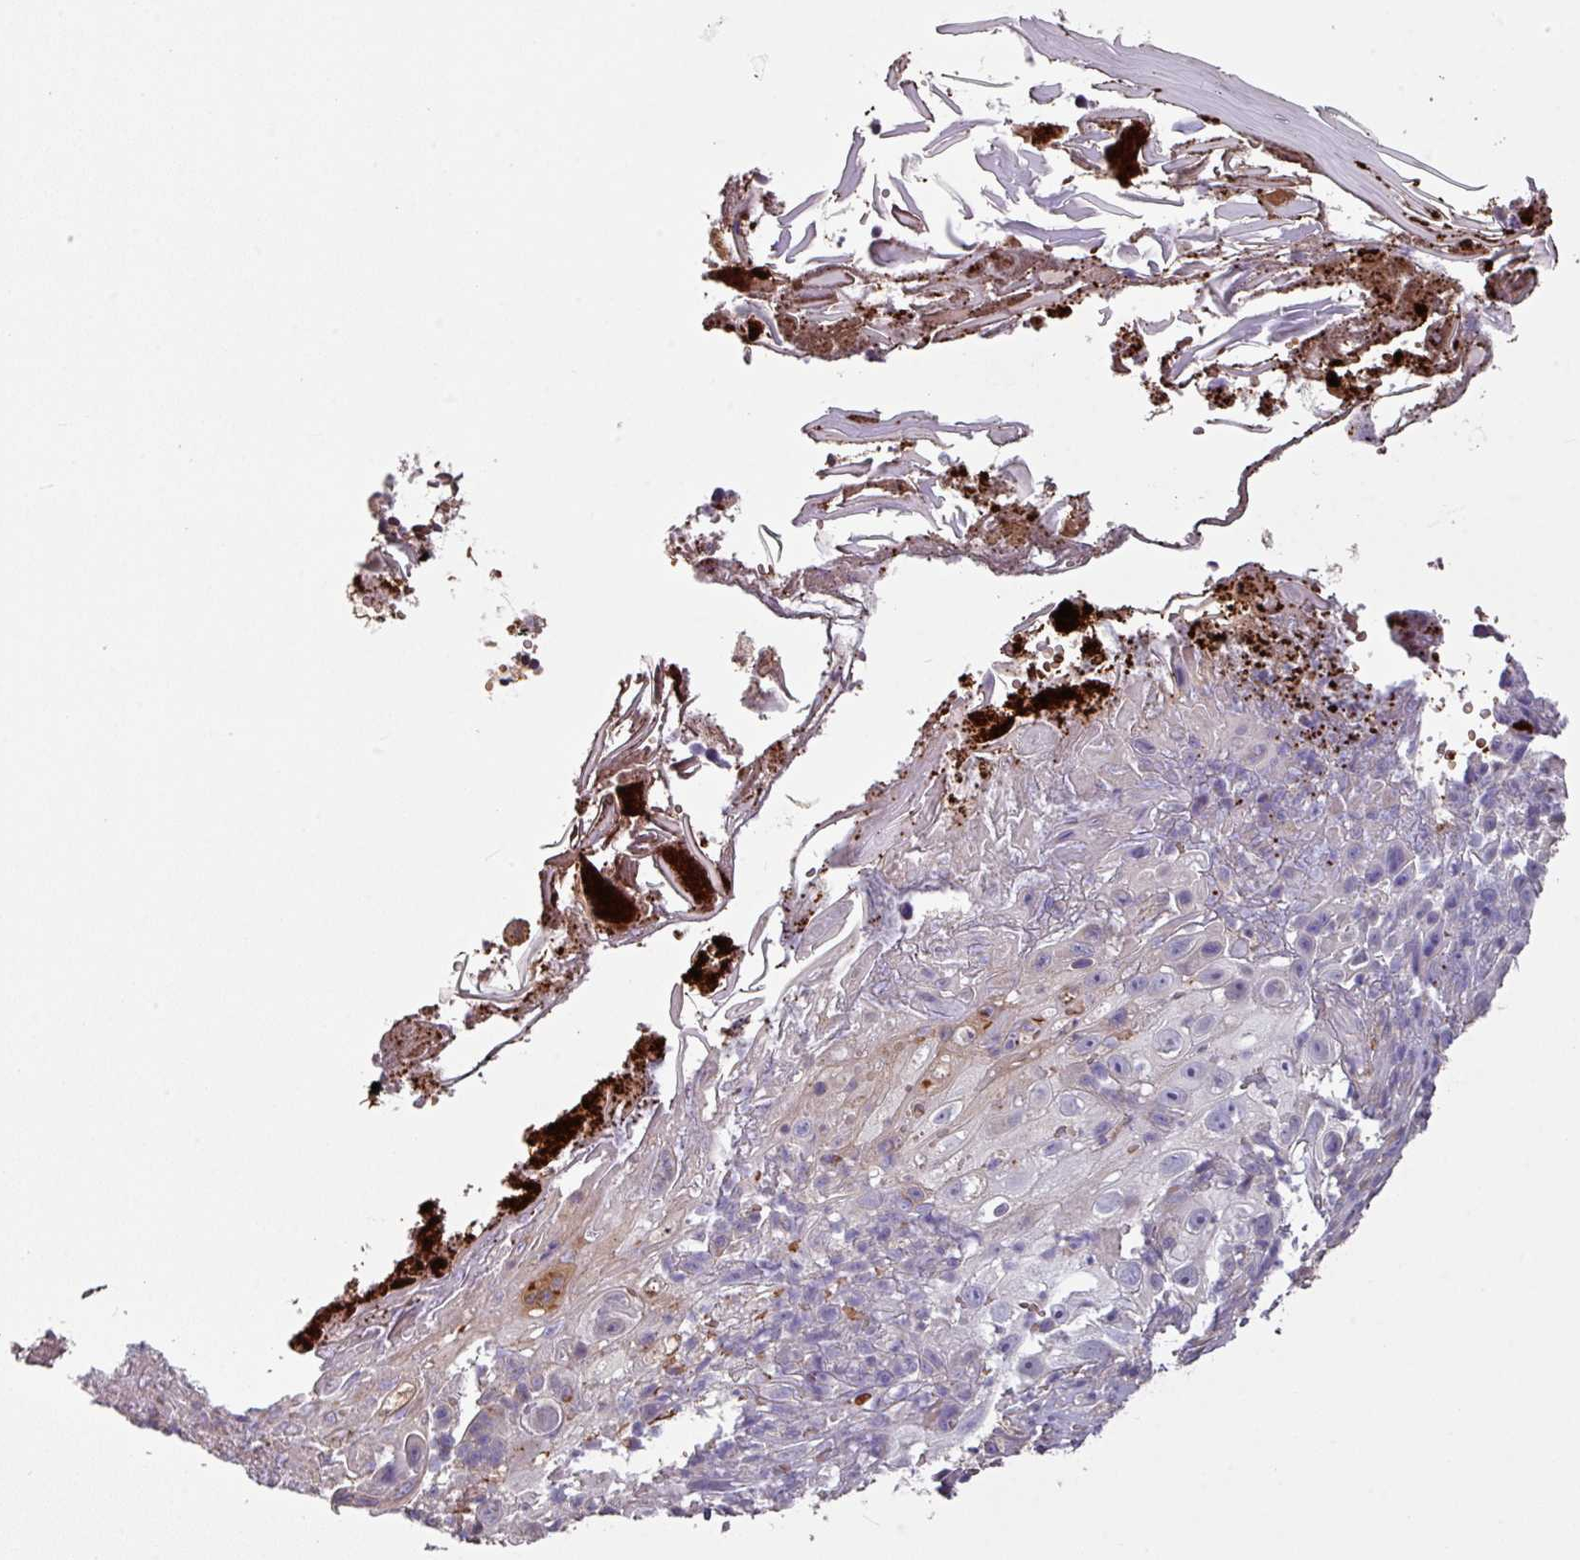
{"staining": {"intensity": "negative", "quantity": "none", "location": "none"}, "tissue": "skin cancer", "cell_type": "Tumor cells", "image_type": "cancer", "snomed": [{"axis": "morphology", "description": "Basal cell carcinoma"}, {"axis": "topography", "description": "Skin"}], "caption": "Skin cancer was stained to show a protein in brown. There is no significant positivity in tumor cells.", "gene": "NHSL2", "patient": {"sex": "female", "age": 84}}